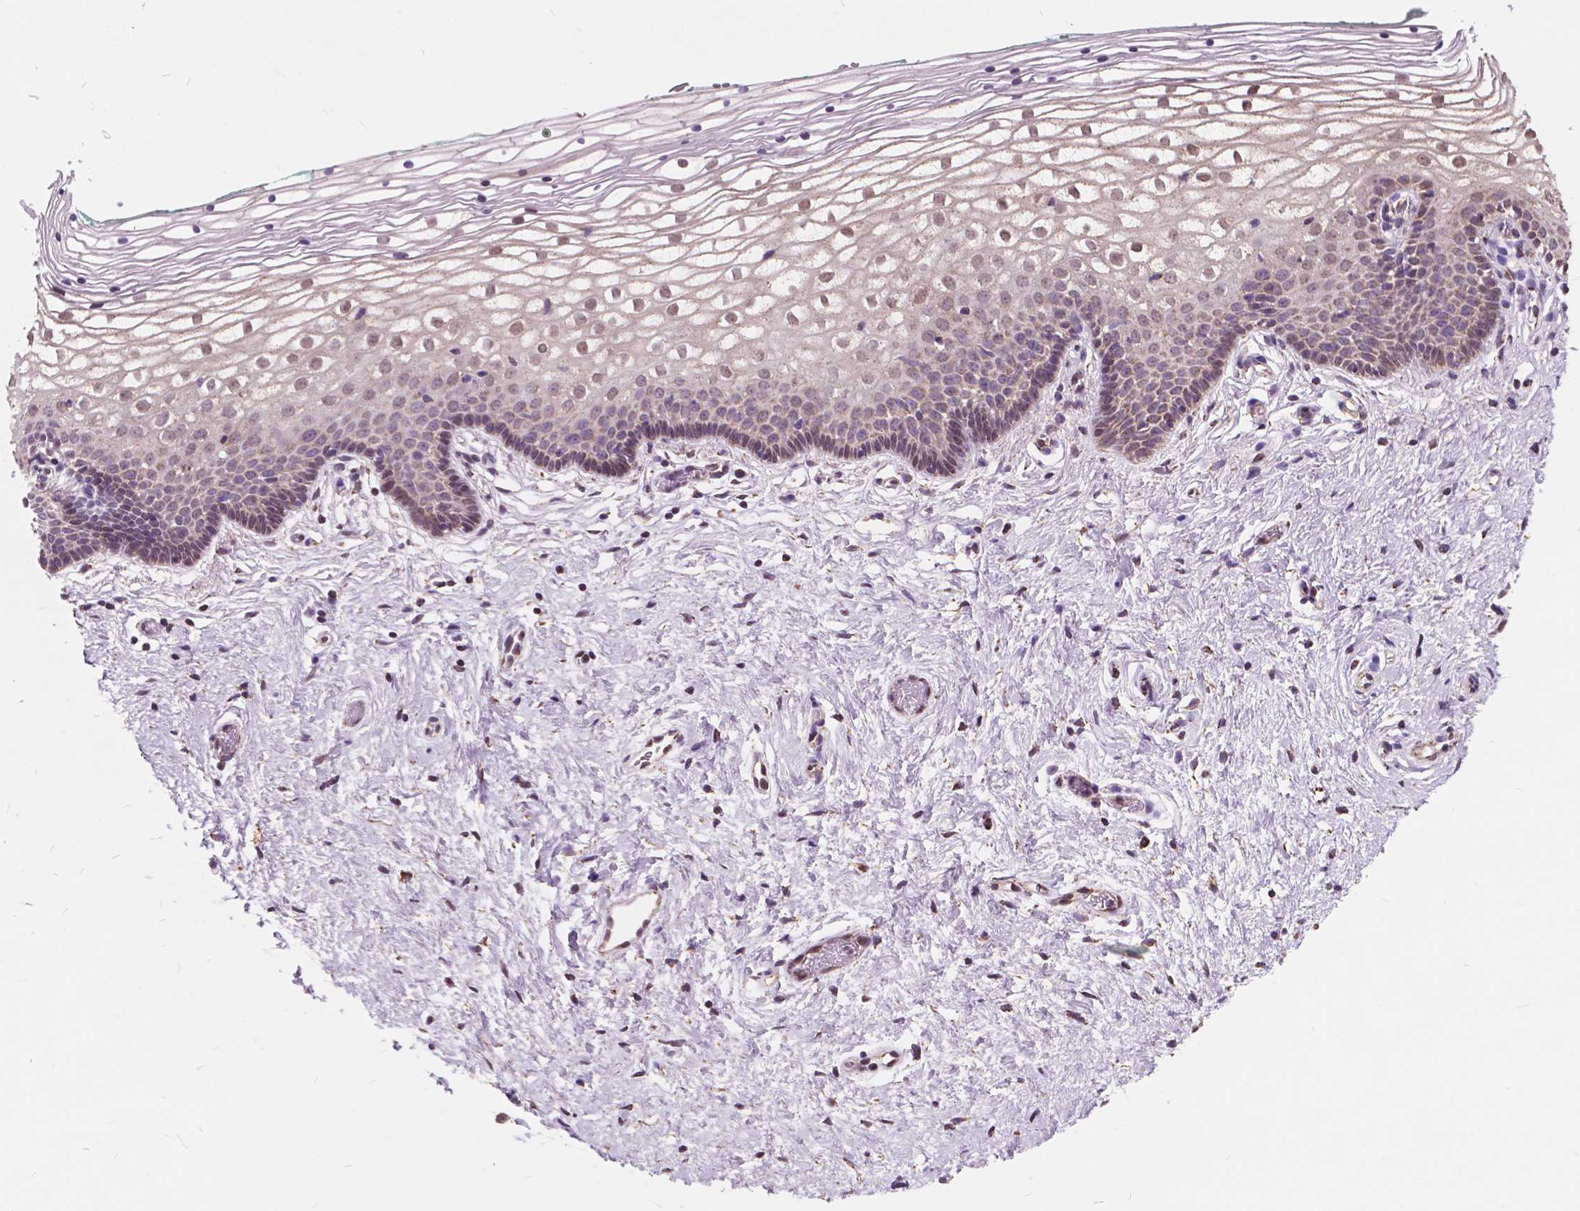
{"staining": {"intensity": "weak", "quantity": "25%-75%", "location": "nuclear"}, "tissue": "vagina", "cell_type": "Squamous epithelial cells", "image_type": "normal", "snomed": [{"axis": "morphology", "description": "Normal tissue, NOS"}, {"axis": "topography", "description": "Vagina"}], "caption": "A brown stain labels weak nuclear staining of a protein in squamous epithelial cells of normal human vagina.", "gene": "SCOC", "patient": {"sex": "female", "age": 36}}